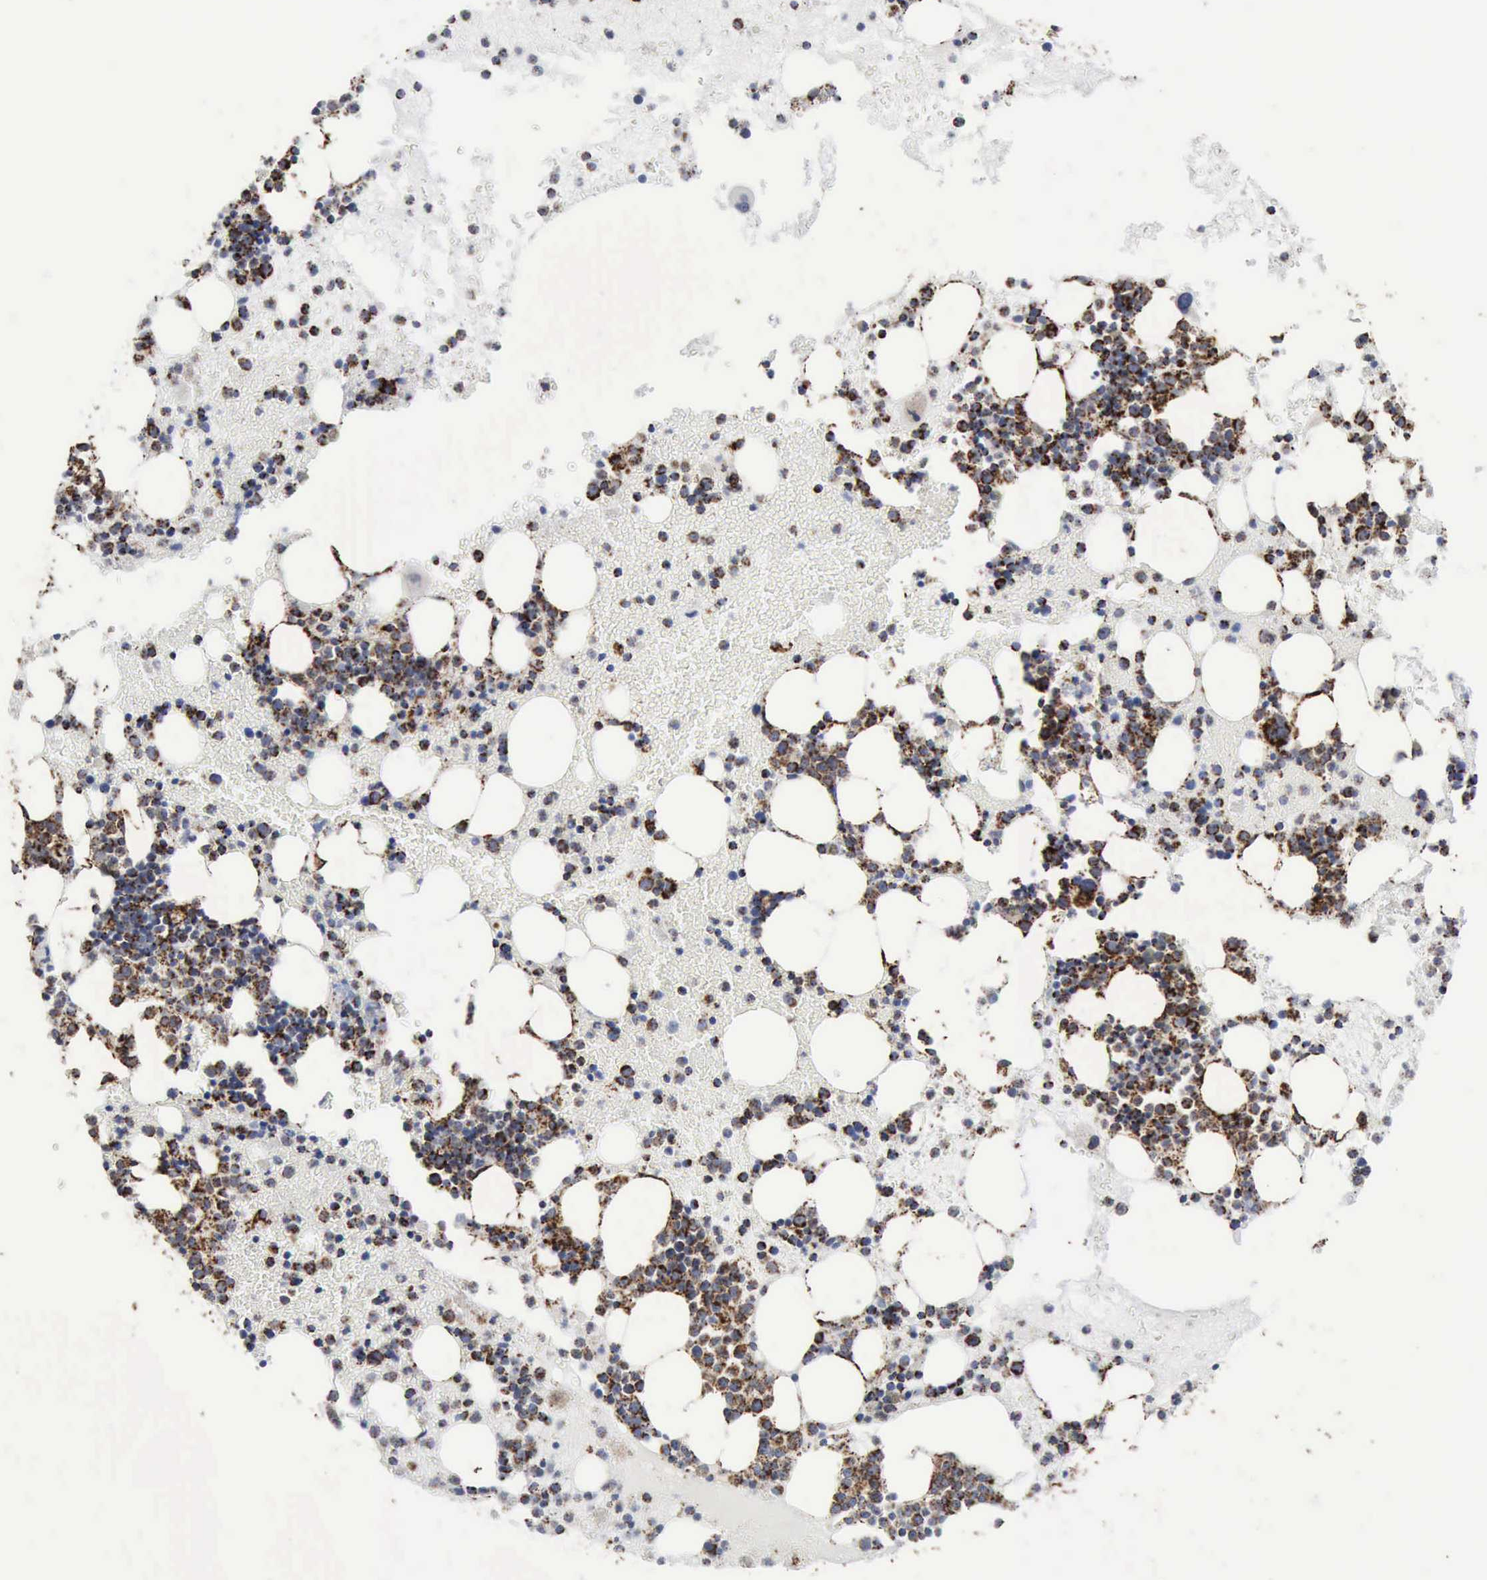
{"staining": {"intensity": "strong", "quantity": "25%-75%", "location": "cytoplasmic/membranous"}, "tissue": "bone marrow", "cell_type": "Hematopoietic cells", "image_type": "normal", "snomed": [{"axis": "morphology", "description": "Normal tissue, NOS"}, {"axis": "topography", "description": "Bone marrow"}], "caption": "Bone marrow was stained to show a protein in brown. There is high levels of strong cytoplasmic/membranous positivity in approximately 25%-75% of hematopoietic cells. (DAB IHC, brown staining for protein, blue staining for nuclei).", "gene": "ACO2", "patient": {"sex": "male", "age": 15}}